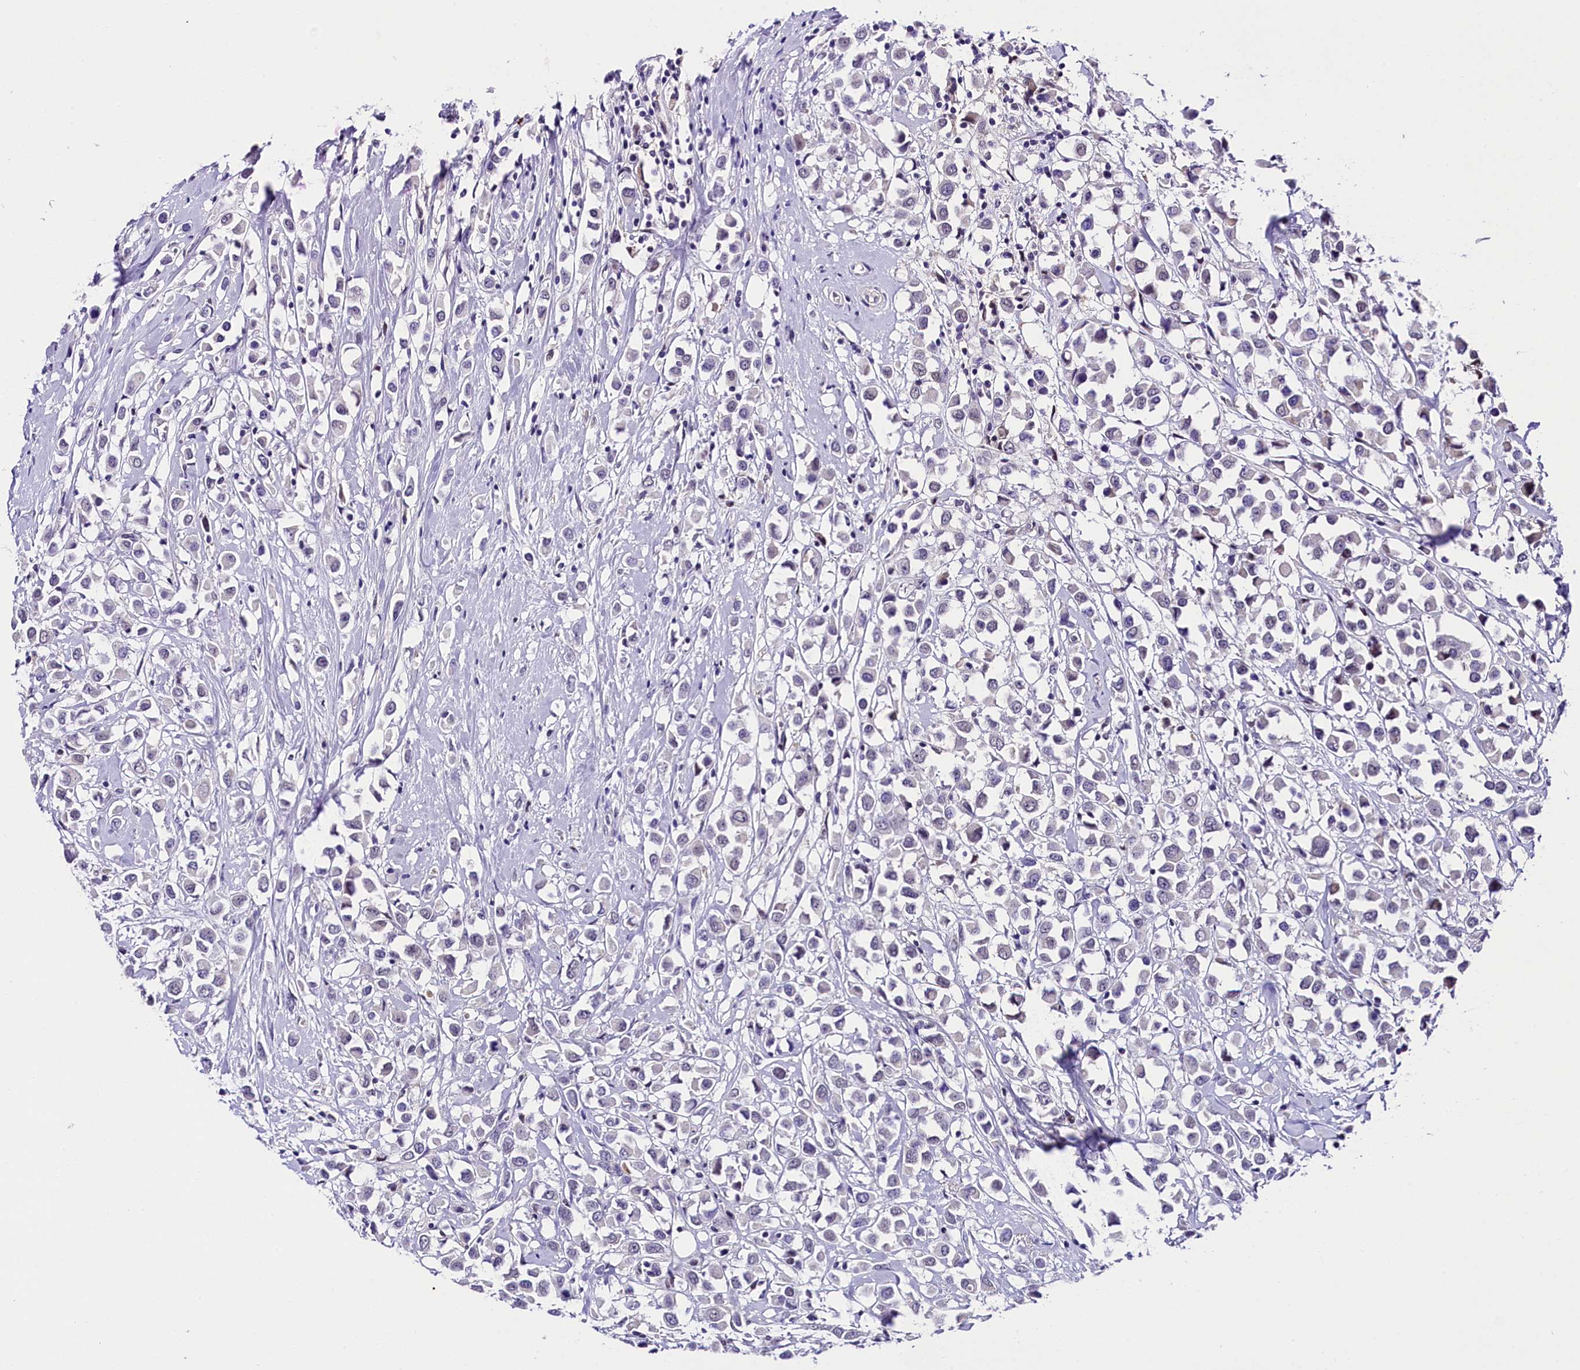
{"staining": {"intensity": "negative", "quantity": "none", "location": "none"}, "tissue": "breast cancer", "cell_type": "Tumor cells", "image_type": "cancer", "snomed": [{"axis": "morphology", "description": "Duct carcinoma"}, {"axis": "topography", "description": "Breast"}], "caption": "Micrograph shows no significant protein staining in tumor cells of breast cancer (invasive ductal carcinoma).", "gene": "IQCN", "patient": {"sex": "female", "age": 87}}